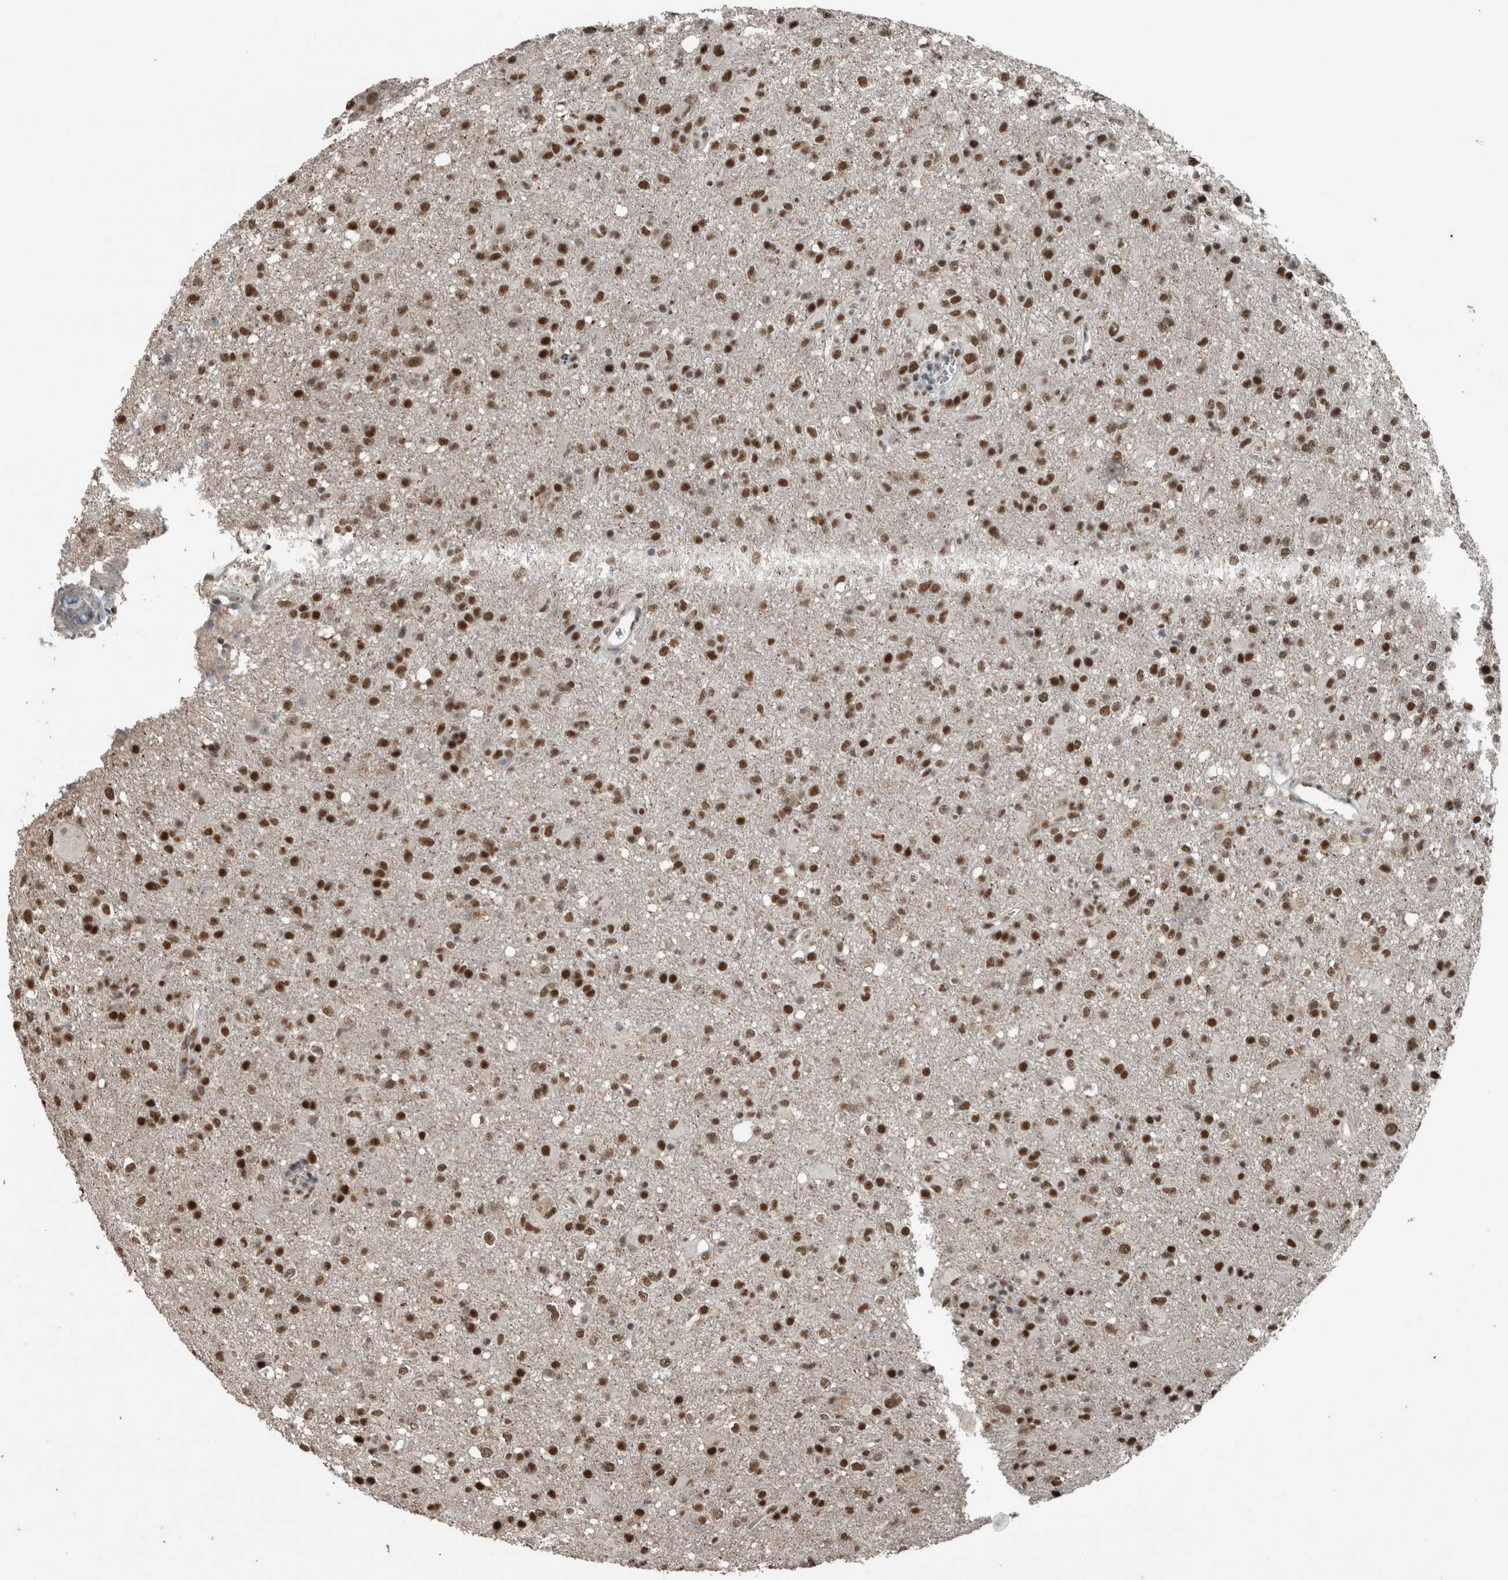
{"staining": {"intensity": "strong", "quantity": ">75%", "location": "nuclear"}, "tissue": "glioma", "cell_type": "Tumor cells", "image_type": "cancer", "snomed": [{"axis": "morphology", "description": "Glioma, malignant, High grade"}, {"axis": "topography", "description": "Brain"}], "caption": "This histopathology image reveals IHC staining of human malignant glioma (high-grade), with high strong nuclear staining in approximately >75% of tumor cells.", "gene": "ZNF24", "patient": {"sex": "female", "age": 57}}